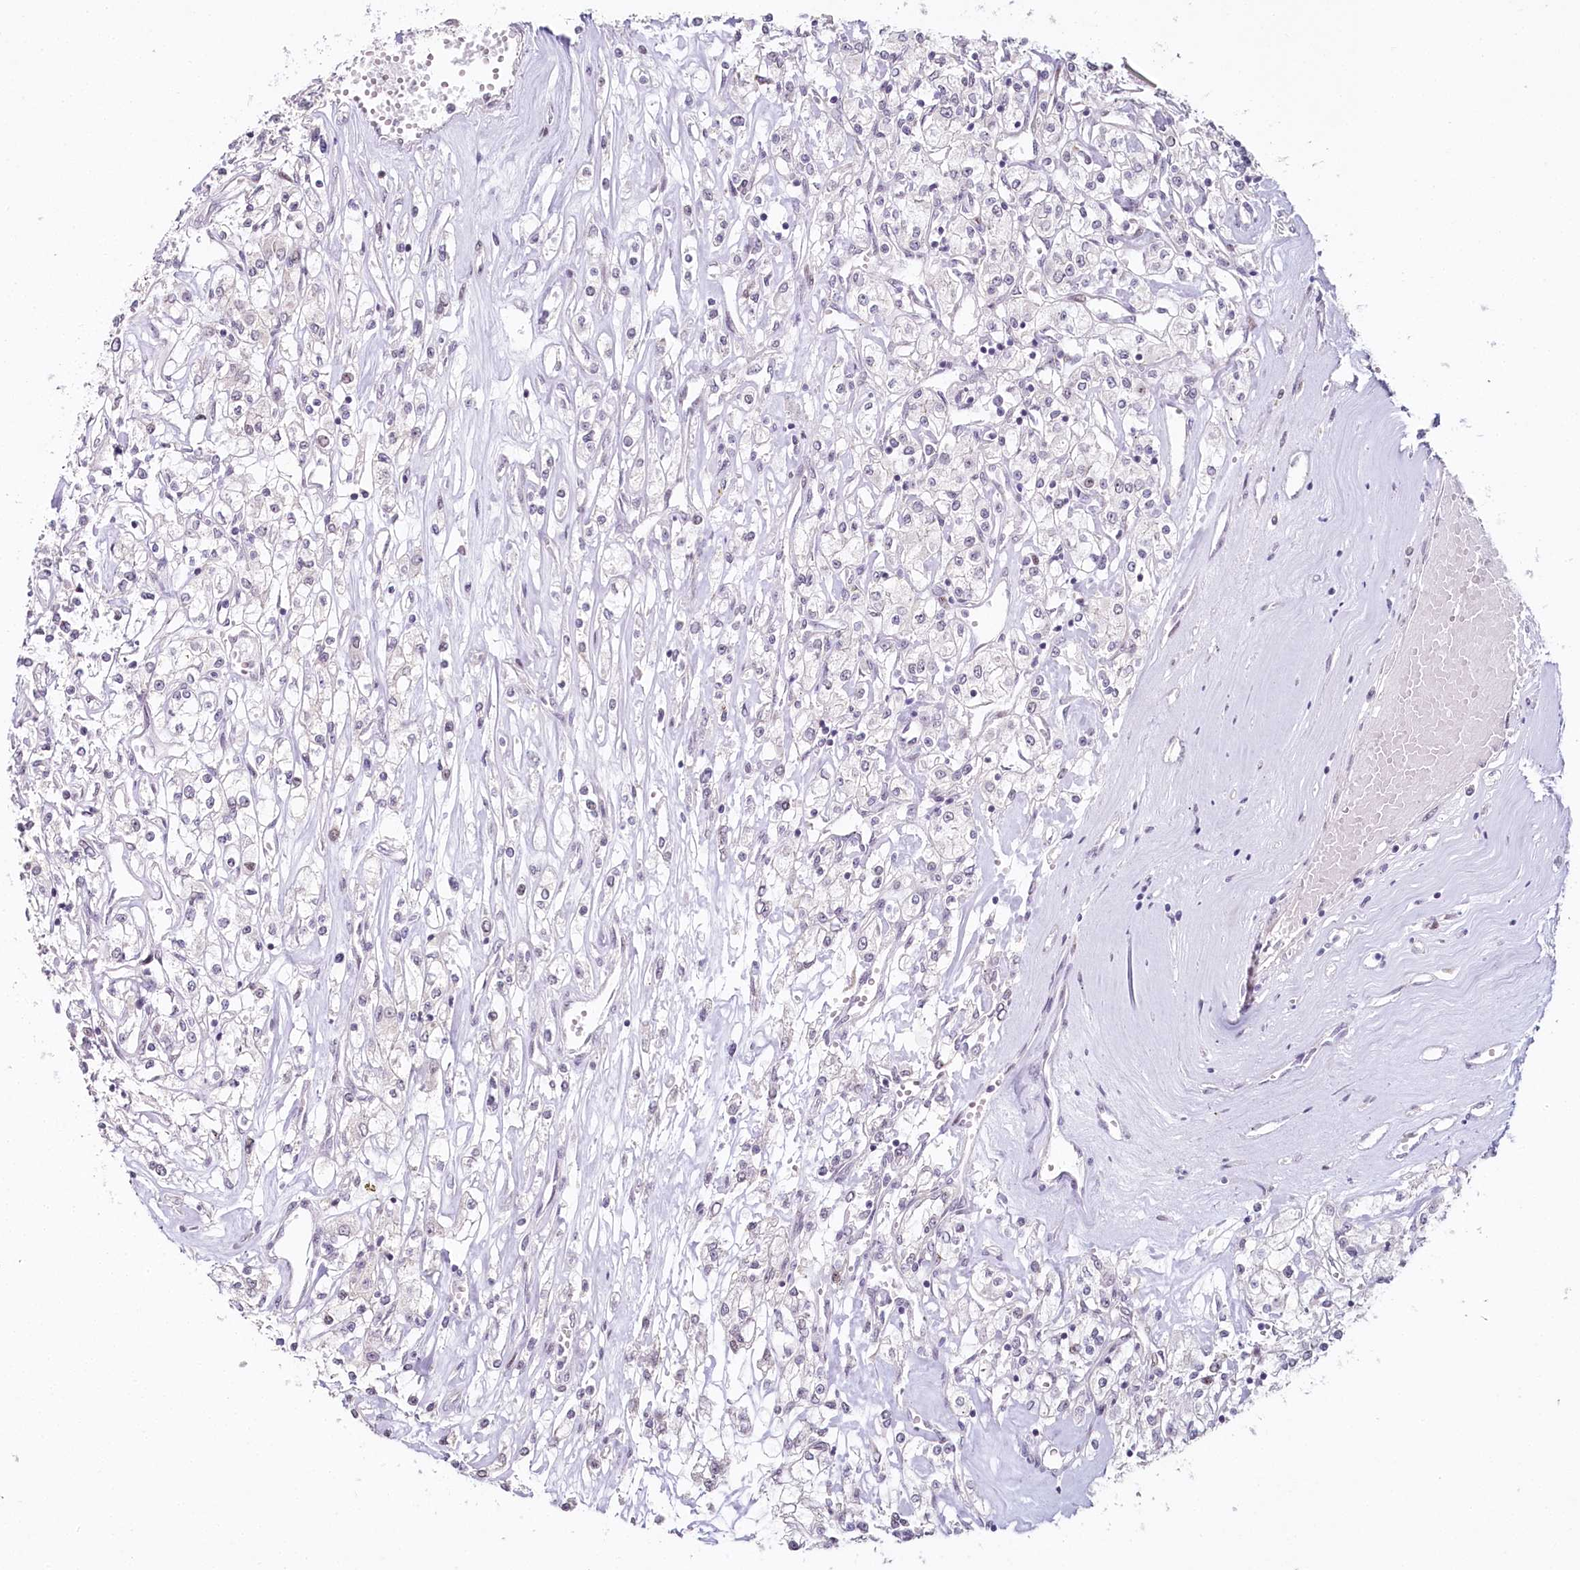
{"staining": {"intensity": "negative", "quantity": "none", "location": "none"}, "tissue": "renal cancer", "cell_type": "Tumor cells", "image_type": "cancer", "snomed": [{"axis": "morphology", "description": "Adenocarcinoma, NOS"}, {"axis": "topography", "description": "Kidney"}], "caption": "Tumor cells are negative for protein expression in human renal cancer (adenocarcinoma).", "gene": "HPD", "patient": {"sex": "female", "age": 59}}